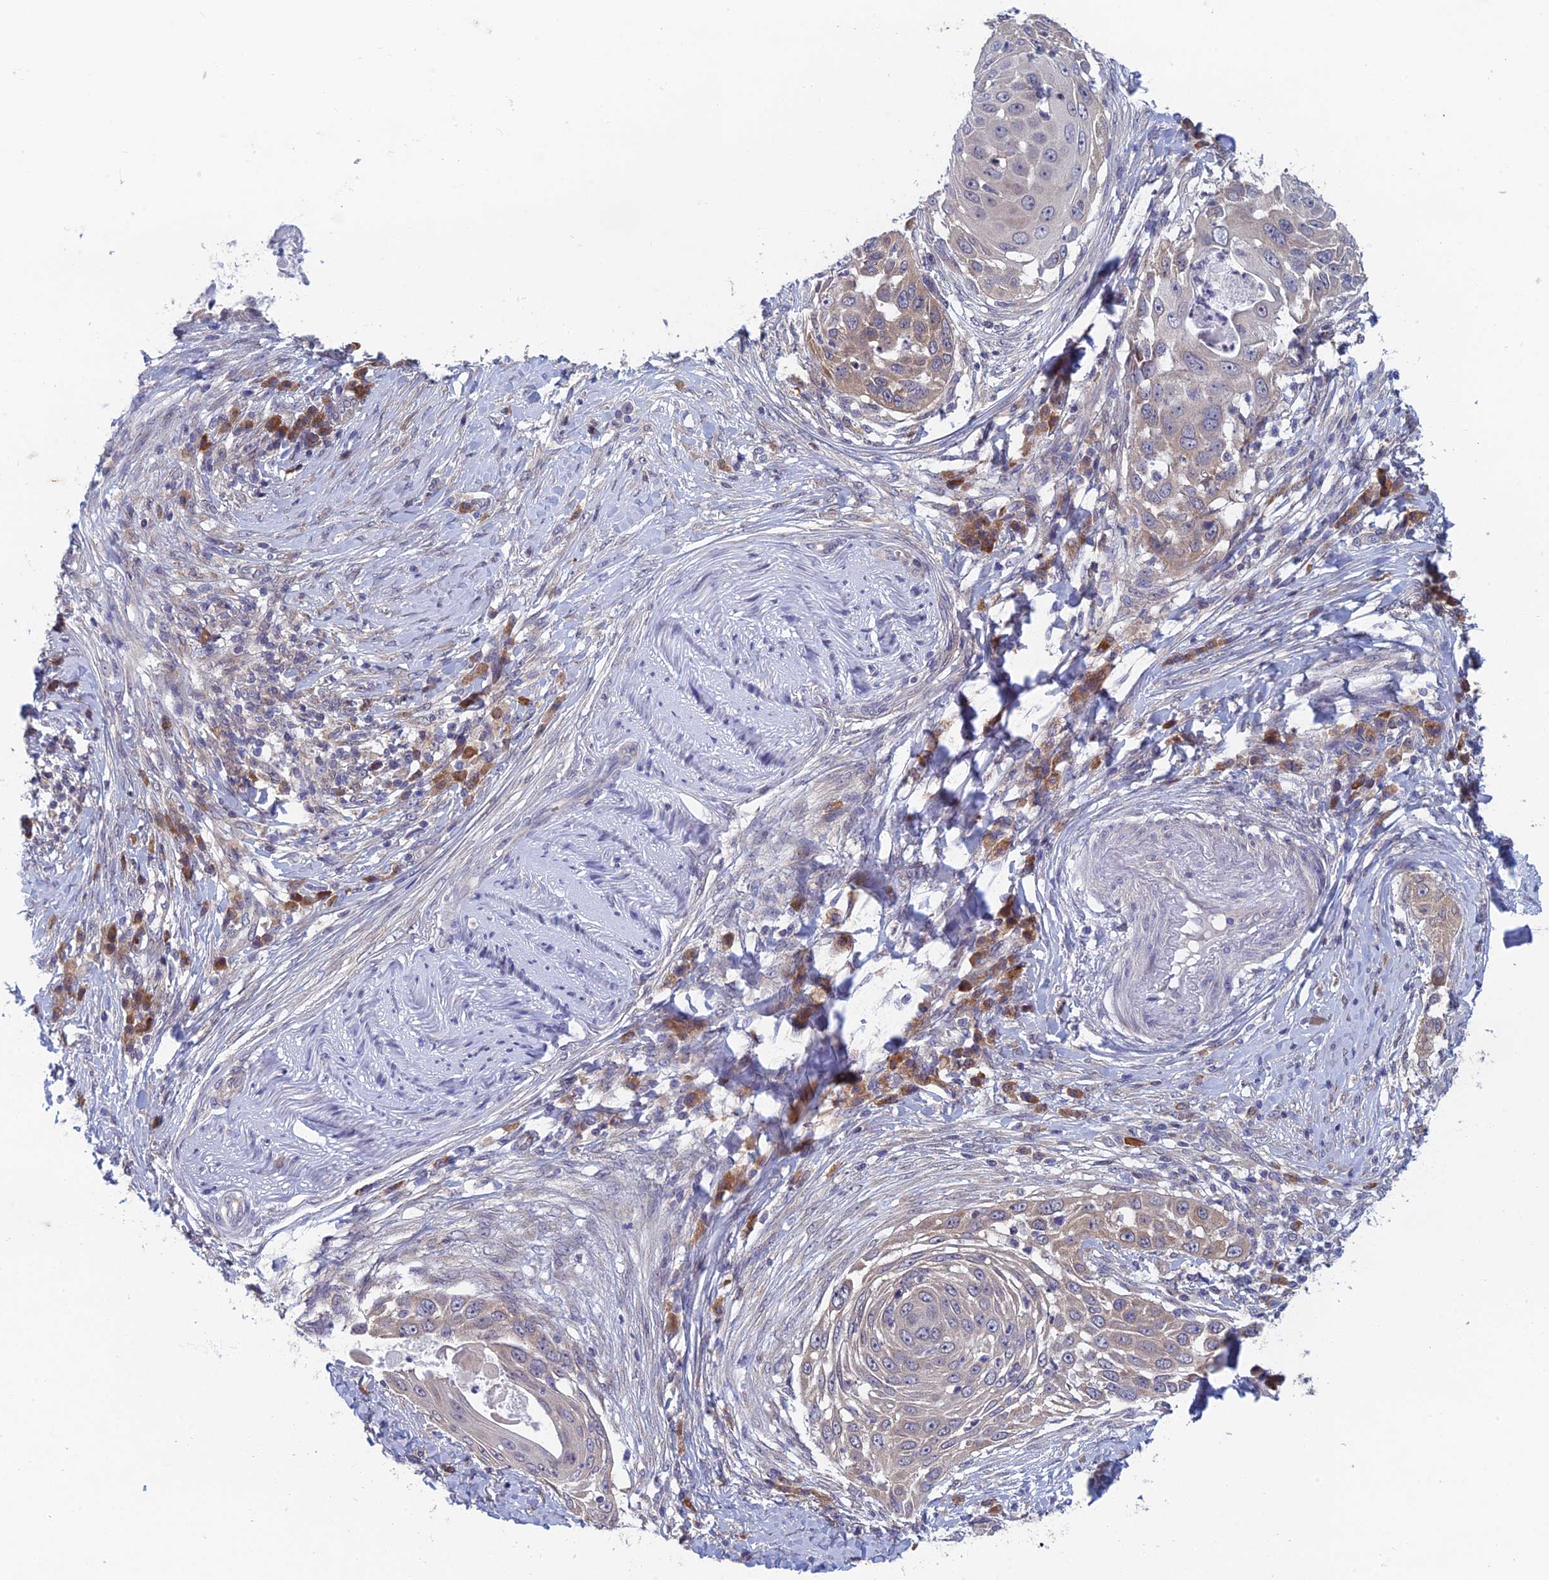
{"staining": {"intensity": "weak", "quantity": "<25%", "location": "cytoplasmic/membranous"}, "tissue": "skin cancer", "cell_type": "Tumor cells", "image_type": "cancer", "snomed": [{"axis": "morphology", "description": "Squamous cell carcinoma, NOS"}, {"axis": "topography", "description": "Skin"}], "caption": "This is an IHC photomicrograph of skin cancer (squamous cell carcinoma). There is no positivity in tumor cells.", "gene": "SRA1", "patient": {"sex": "female", "age": 44}}